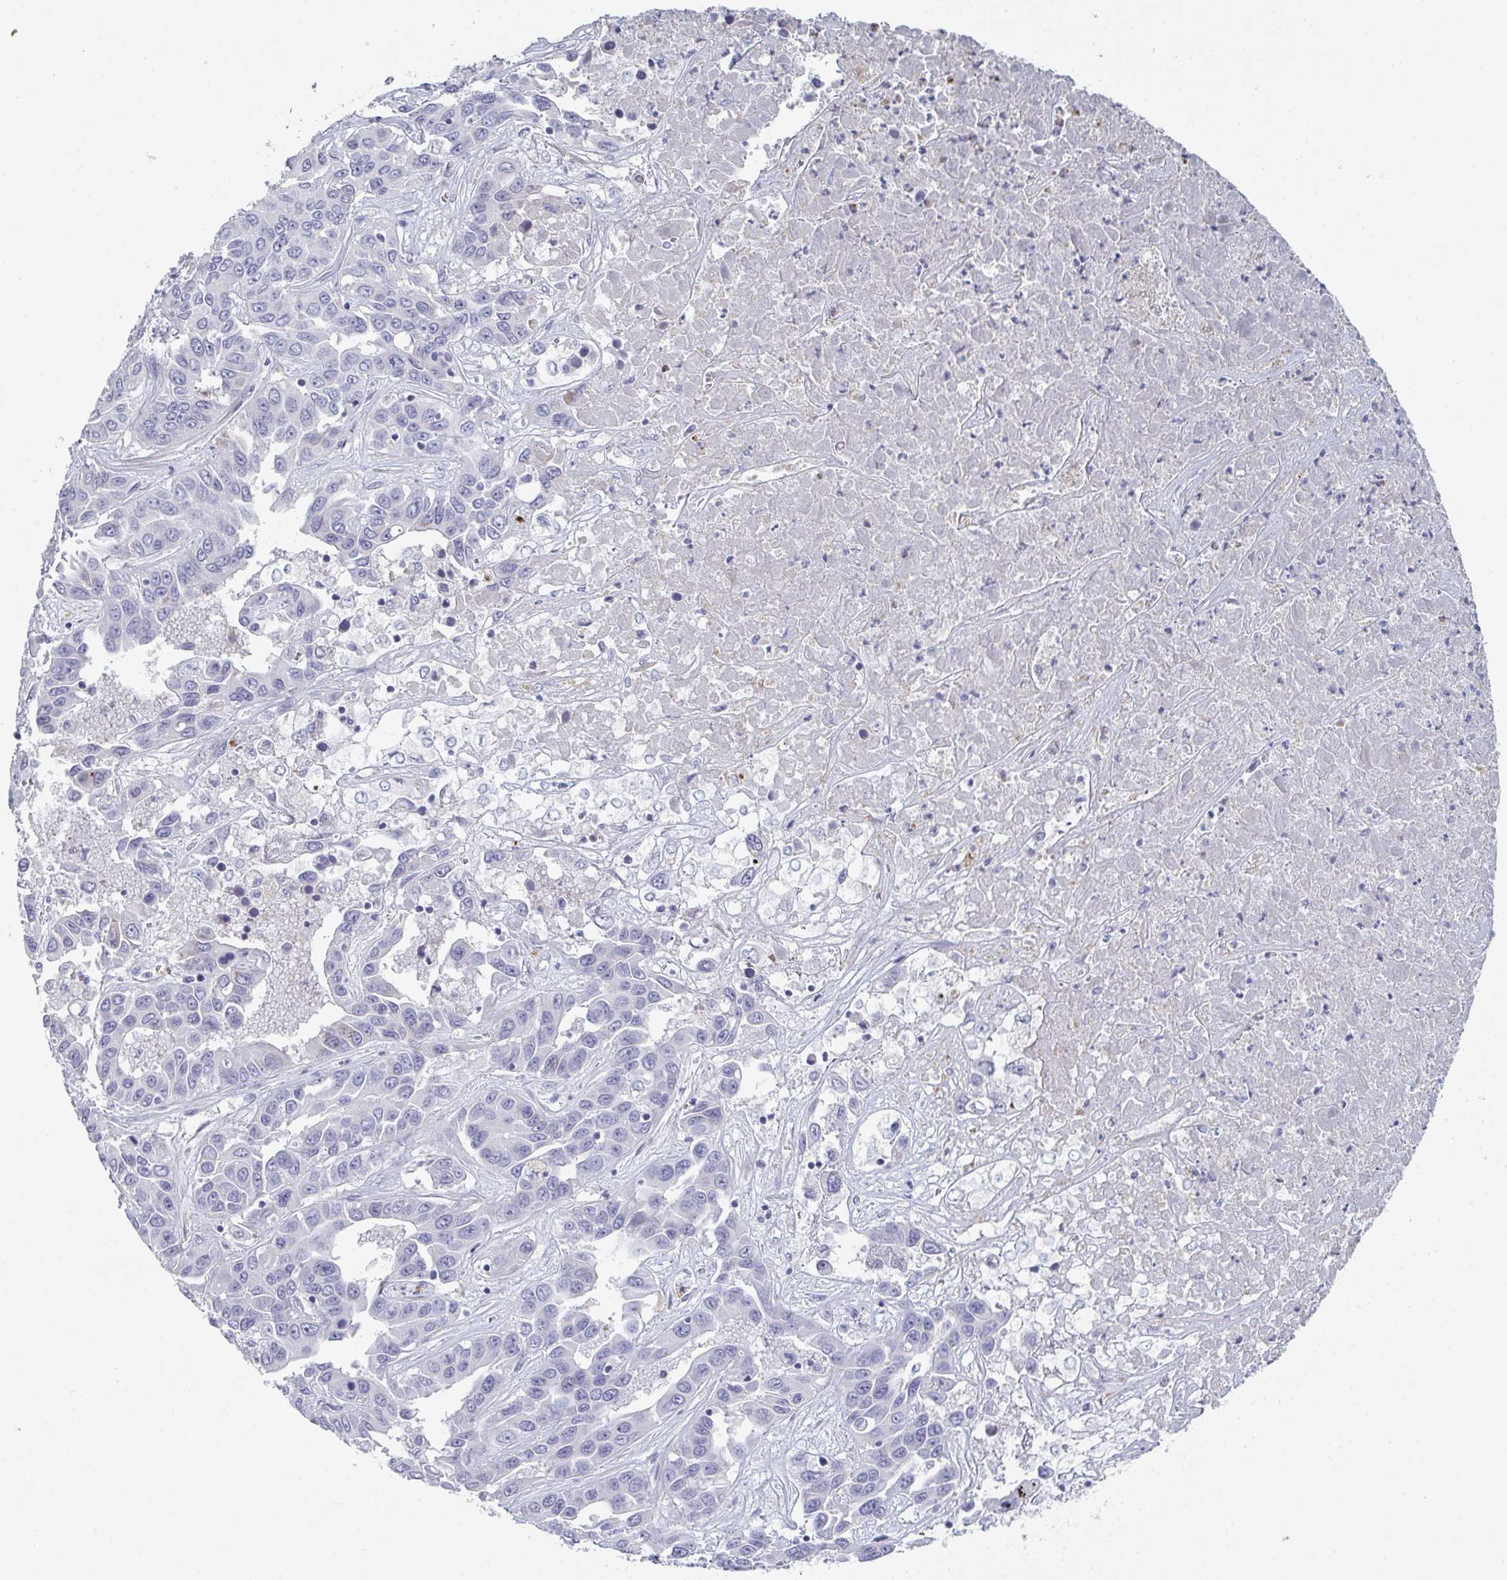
{"staining": {"intensity": "negative", "quantity": "none", "location": "none"}, "tissue": "liver cancer", "cell_type": "Tumor cells", "image_type": "cancer", "snomed": [{"axis": "morphology", "description": "Cholangiocarcinoma"}, {"axis": "topography", "description": "Liver"}], "caption": "There is no significant staining in tumor cells of cholangiocarcinoma (liver).", "gene": "A1CF", "patient": {"sex": "female", "age": 52}}